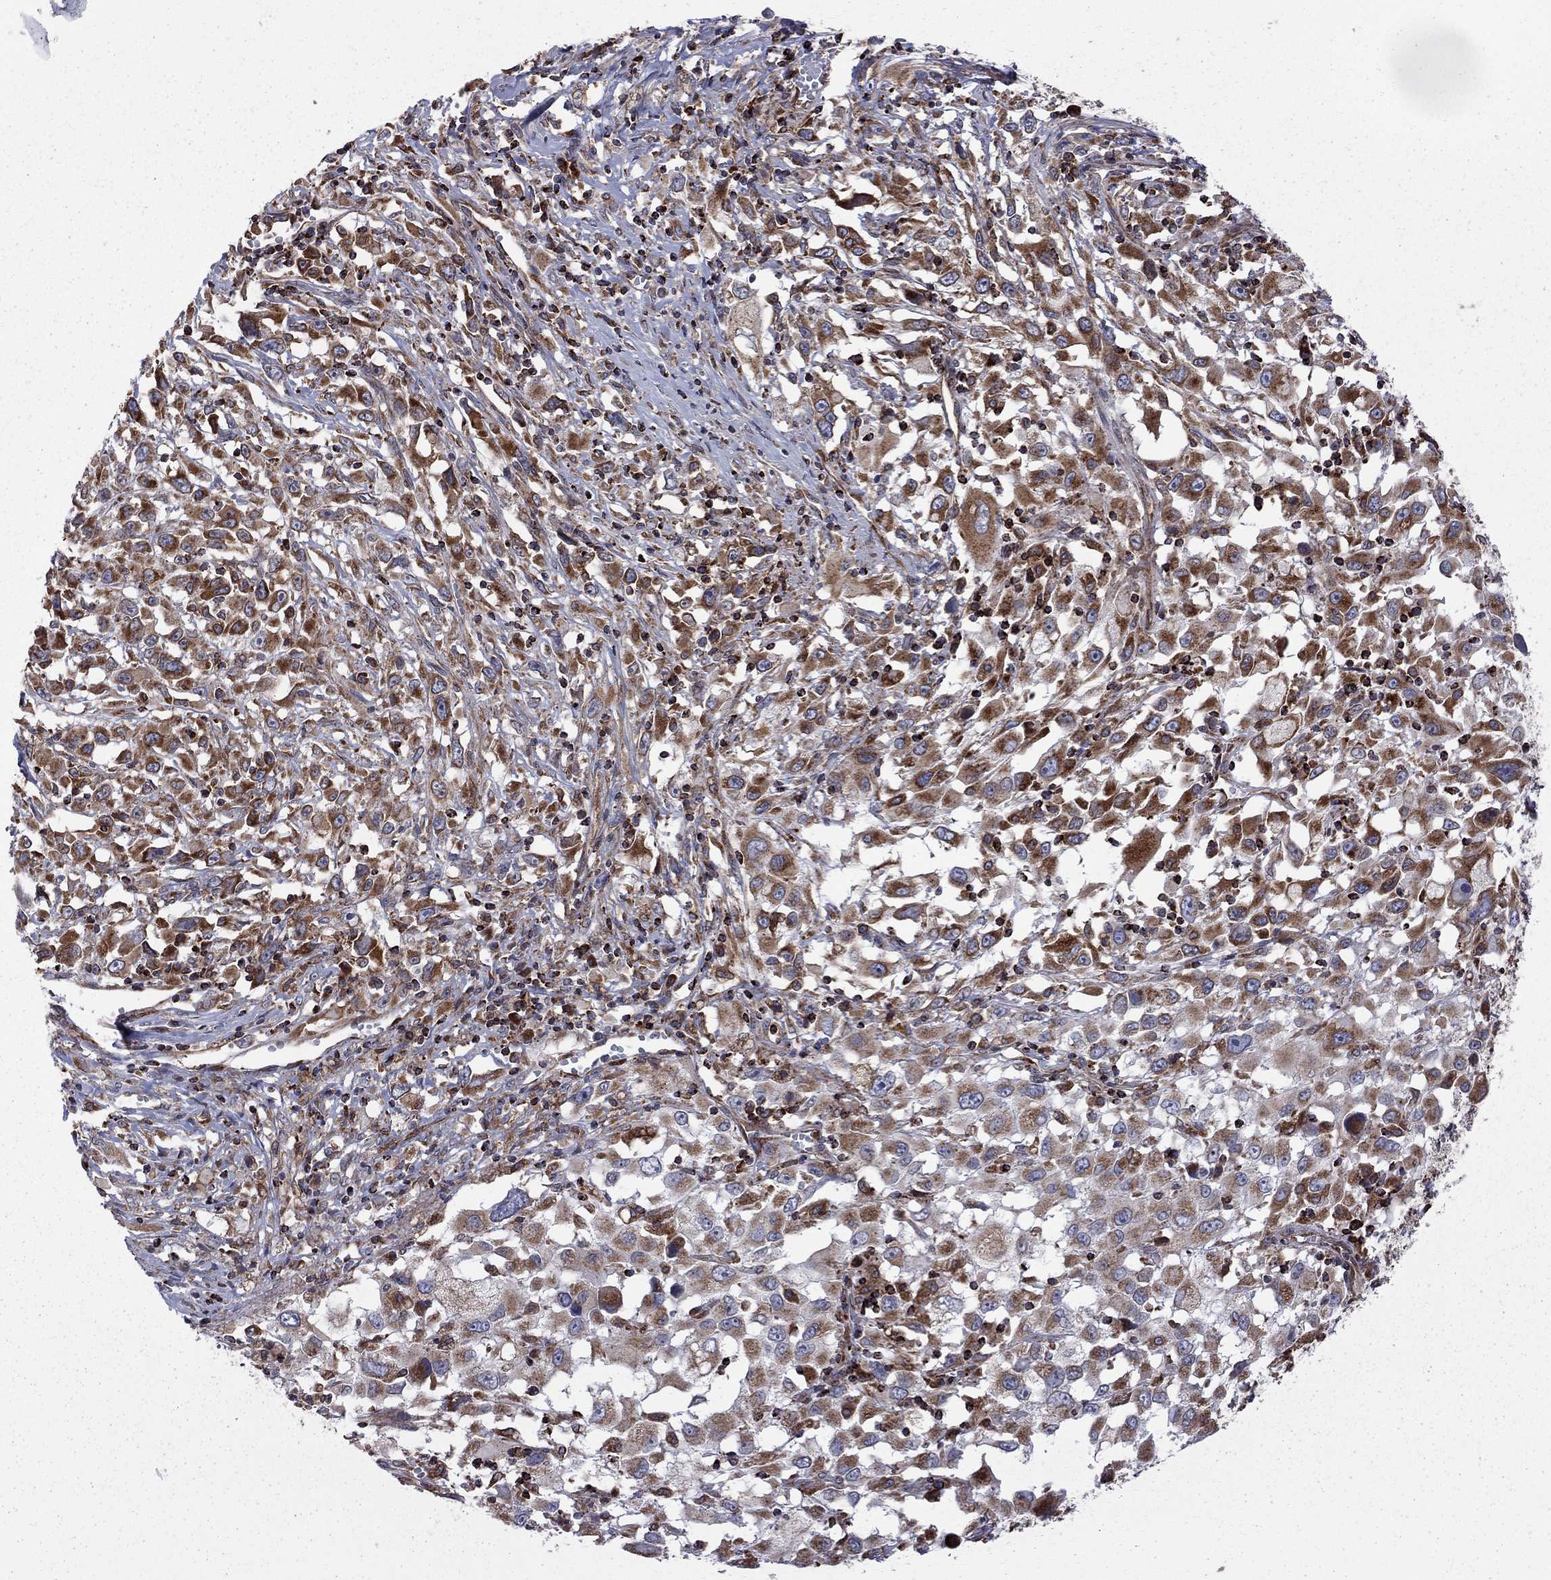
{"staining": {"intensity": "strong", "quantity": "<25%", "location": "cytoplasmic/membranous"}, "tissue": "melanoma", "cell_type": "Tumor cells", "image_type": "cancer", "snomed": [{"axis": "morphology", "description": "Malignant melanoma, Metastatic site"}, {"axis": "topography", "description": "Soft tissue"}], "caption": "The histopathology image shows immunohistochemical staining of malignant melanoma (metastatic site). There is strong cytoplasmic/membranous positivity is seen in about <25% of tumor cells.", "gene": "CLPTM1", "patient": {"sex": "male", "age": 50}}